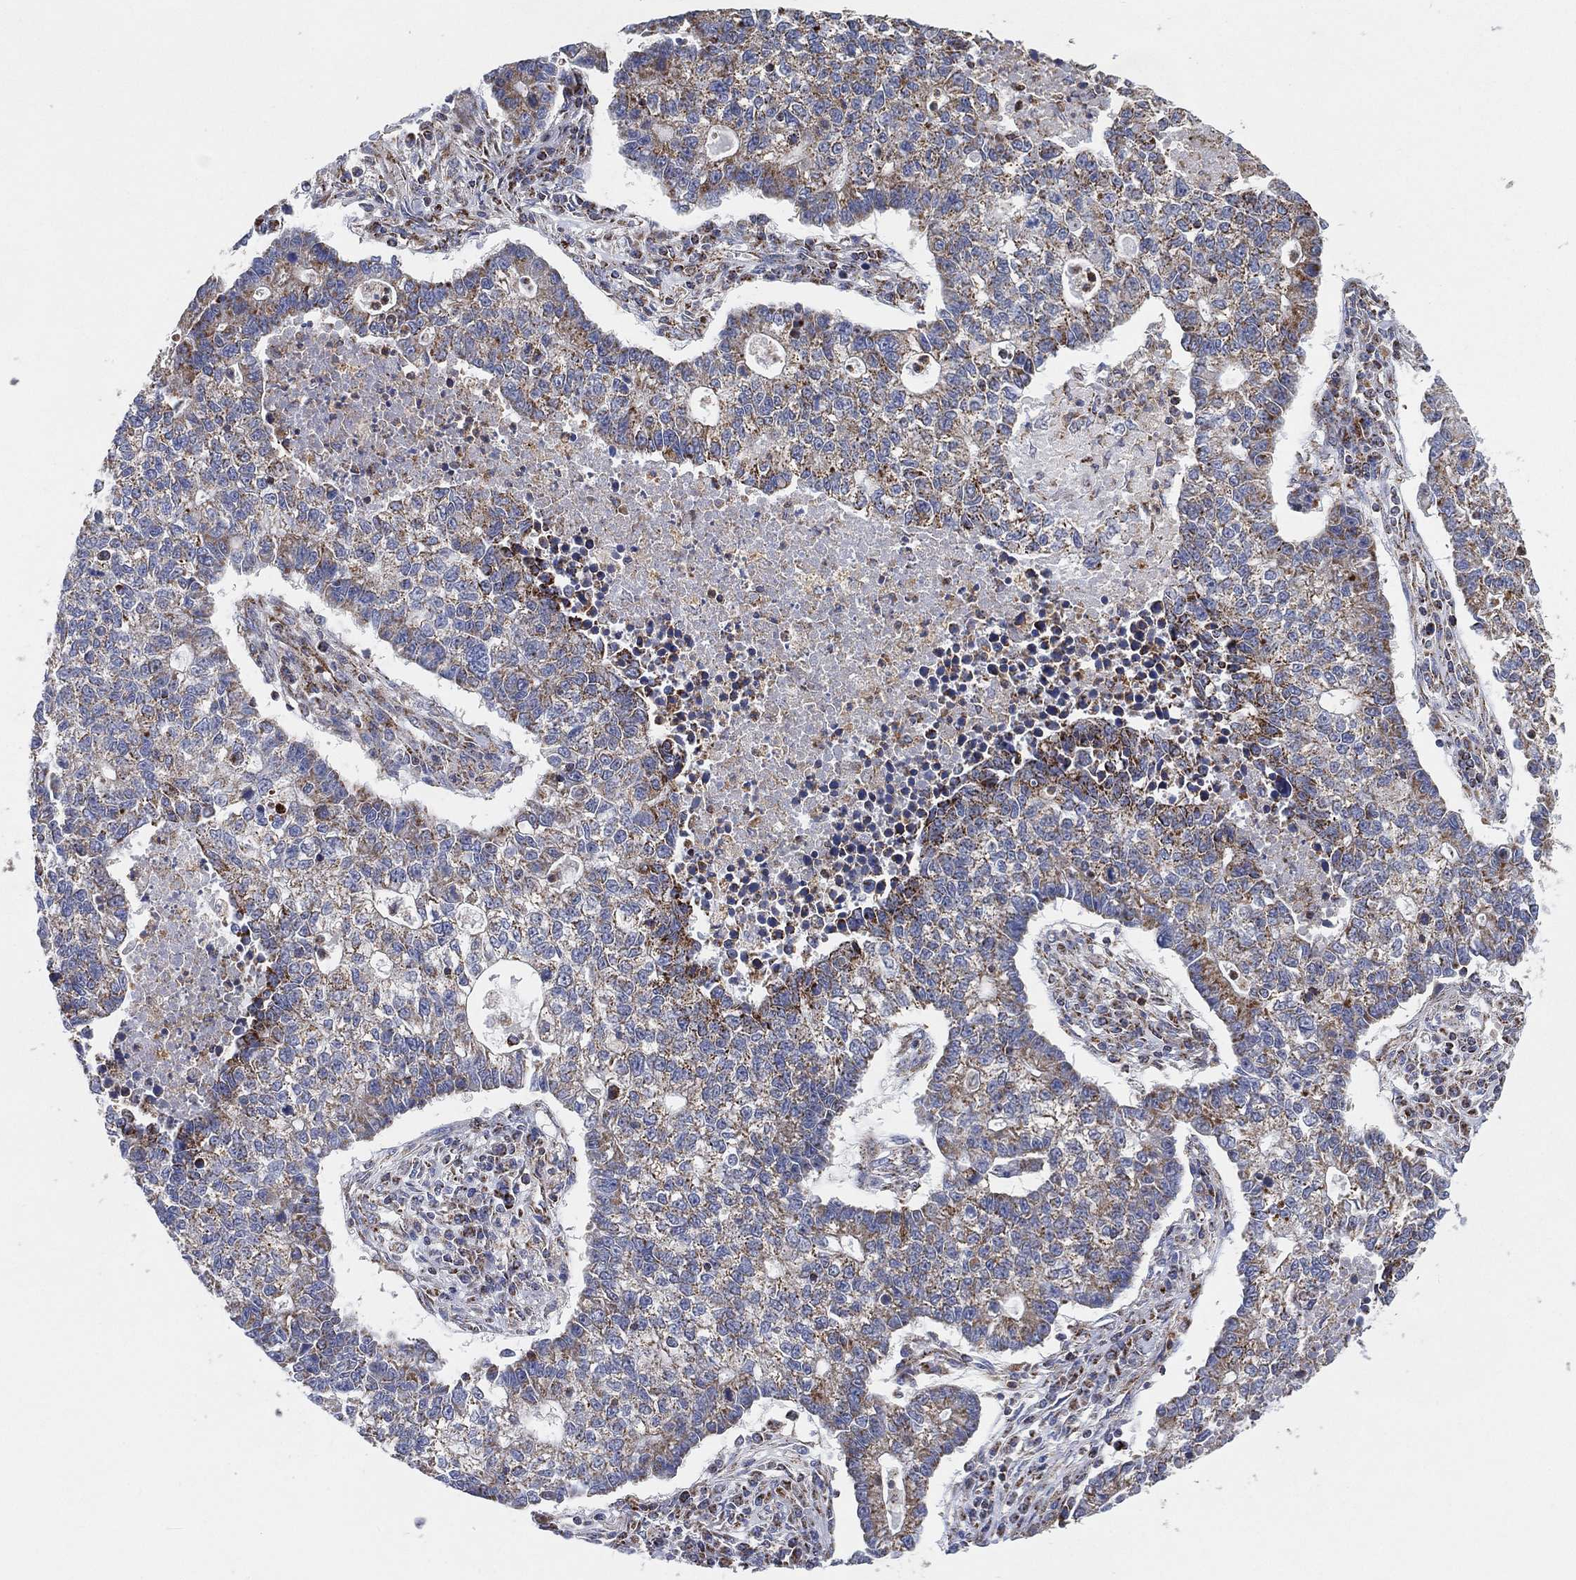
{"staining": {"intensity": "moderate", "quantity": "<25%", "location": "cytoplasmic/membranous"}, "tissue": "lung cancer", "cell_type": "Tumor cells", "image_type": "cancer", "snomed": [{"axis": "morphology", "description": "Adenocarcinoma, NOS"}, {"axis": "topography", "description": "Lung"}], "caption": "Moderate cytoplasmic/membranous expression is seen in approximately <25% of tumor cells in adenocarcinoma (lung).", "gene": "GCAT", "patient": {"sex": "male", "age": 57}}